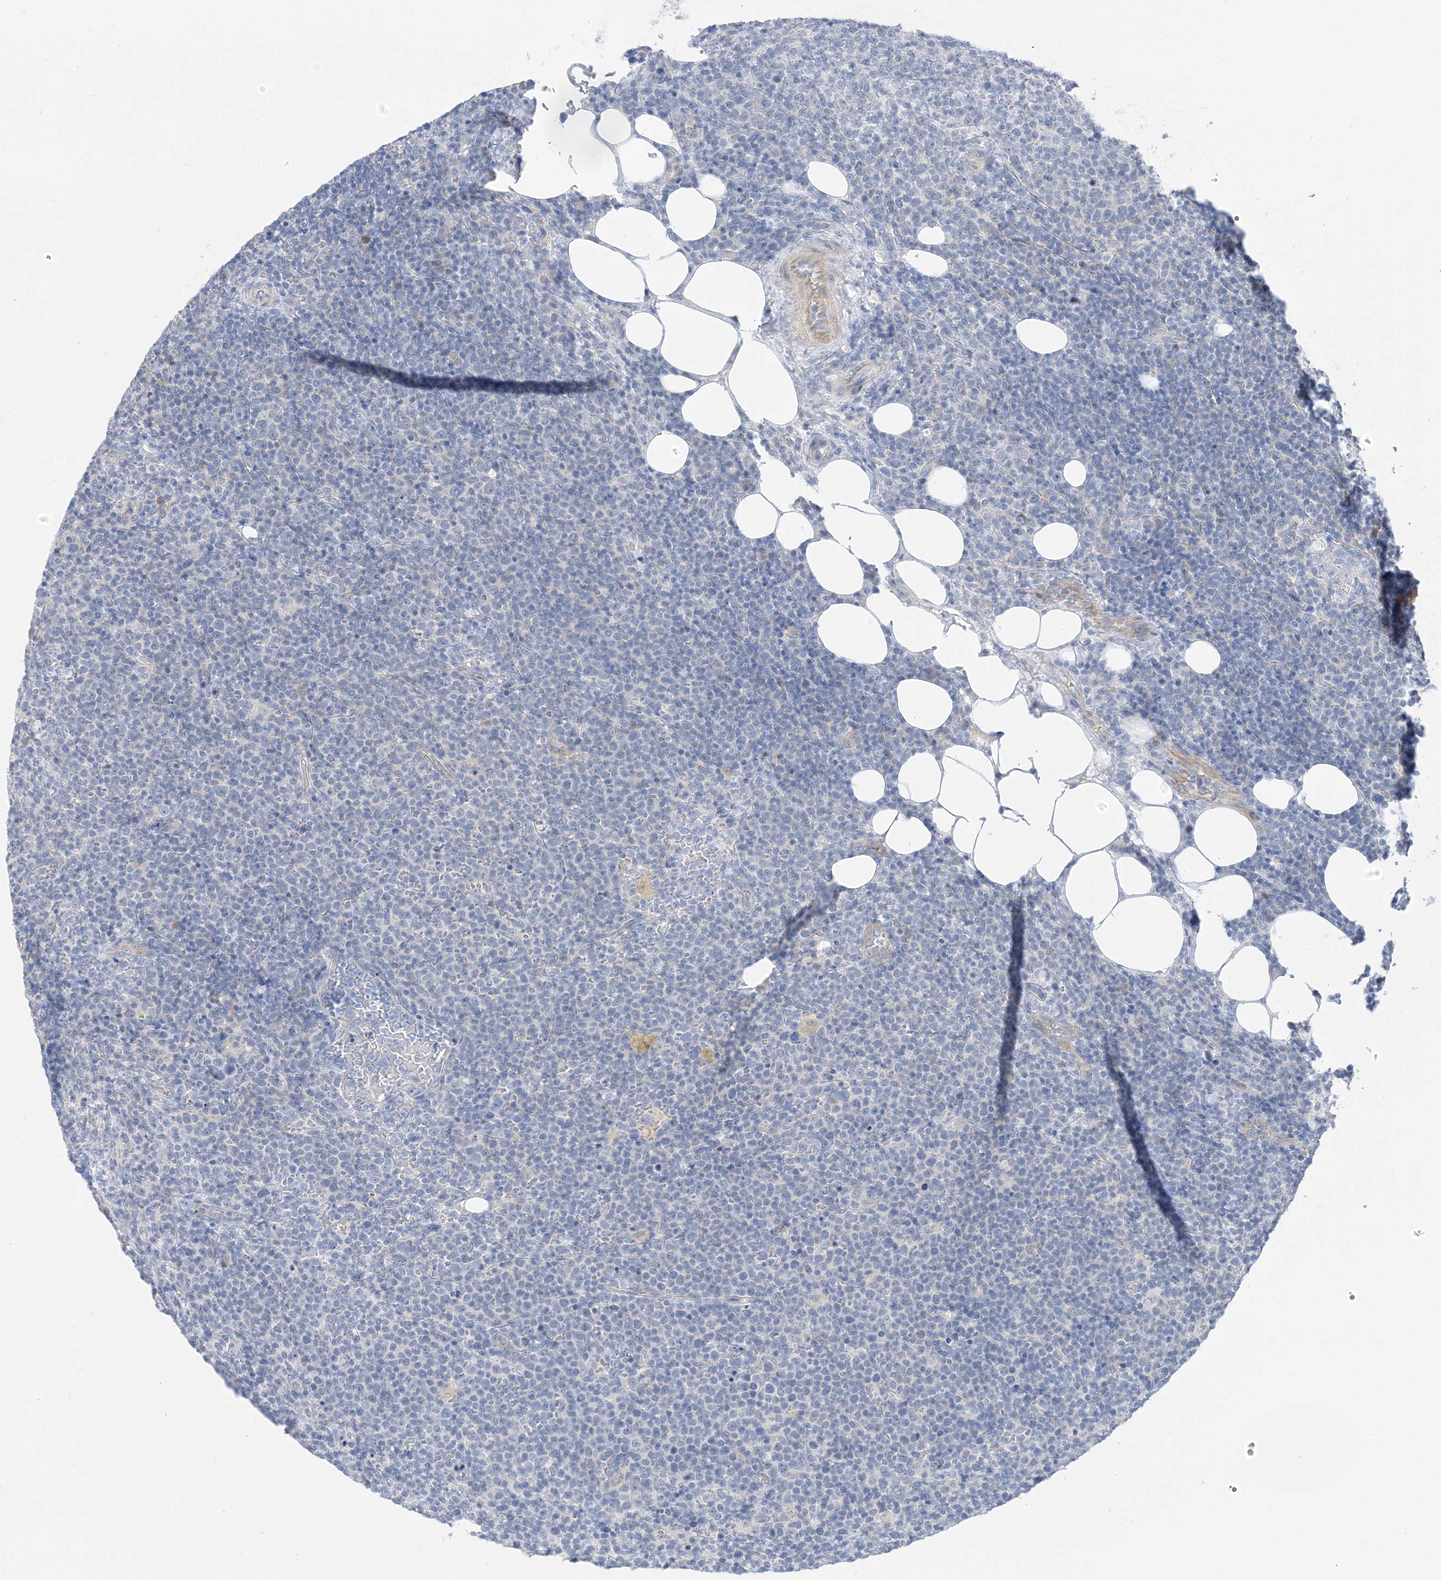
{"staining": {"intensity": "negative", "quantity": "none", "location": "none"}, "tissue": "lymphoma", "cell_type": "Tumor cells", "image_type": "cancer", "snomed": [{"axis": "morphology", "description": "Malignant lymphoma, non-Hodgkin's type, High grade"}, {"axis": "topography", "description": "Lymph node"}], "caption": "Lymphoma was stained to show a protein in brown. There is no significant staining in tumor cells.", "gene": "IL36B", "patient": {"sex": "male", "age": 61}}